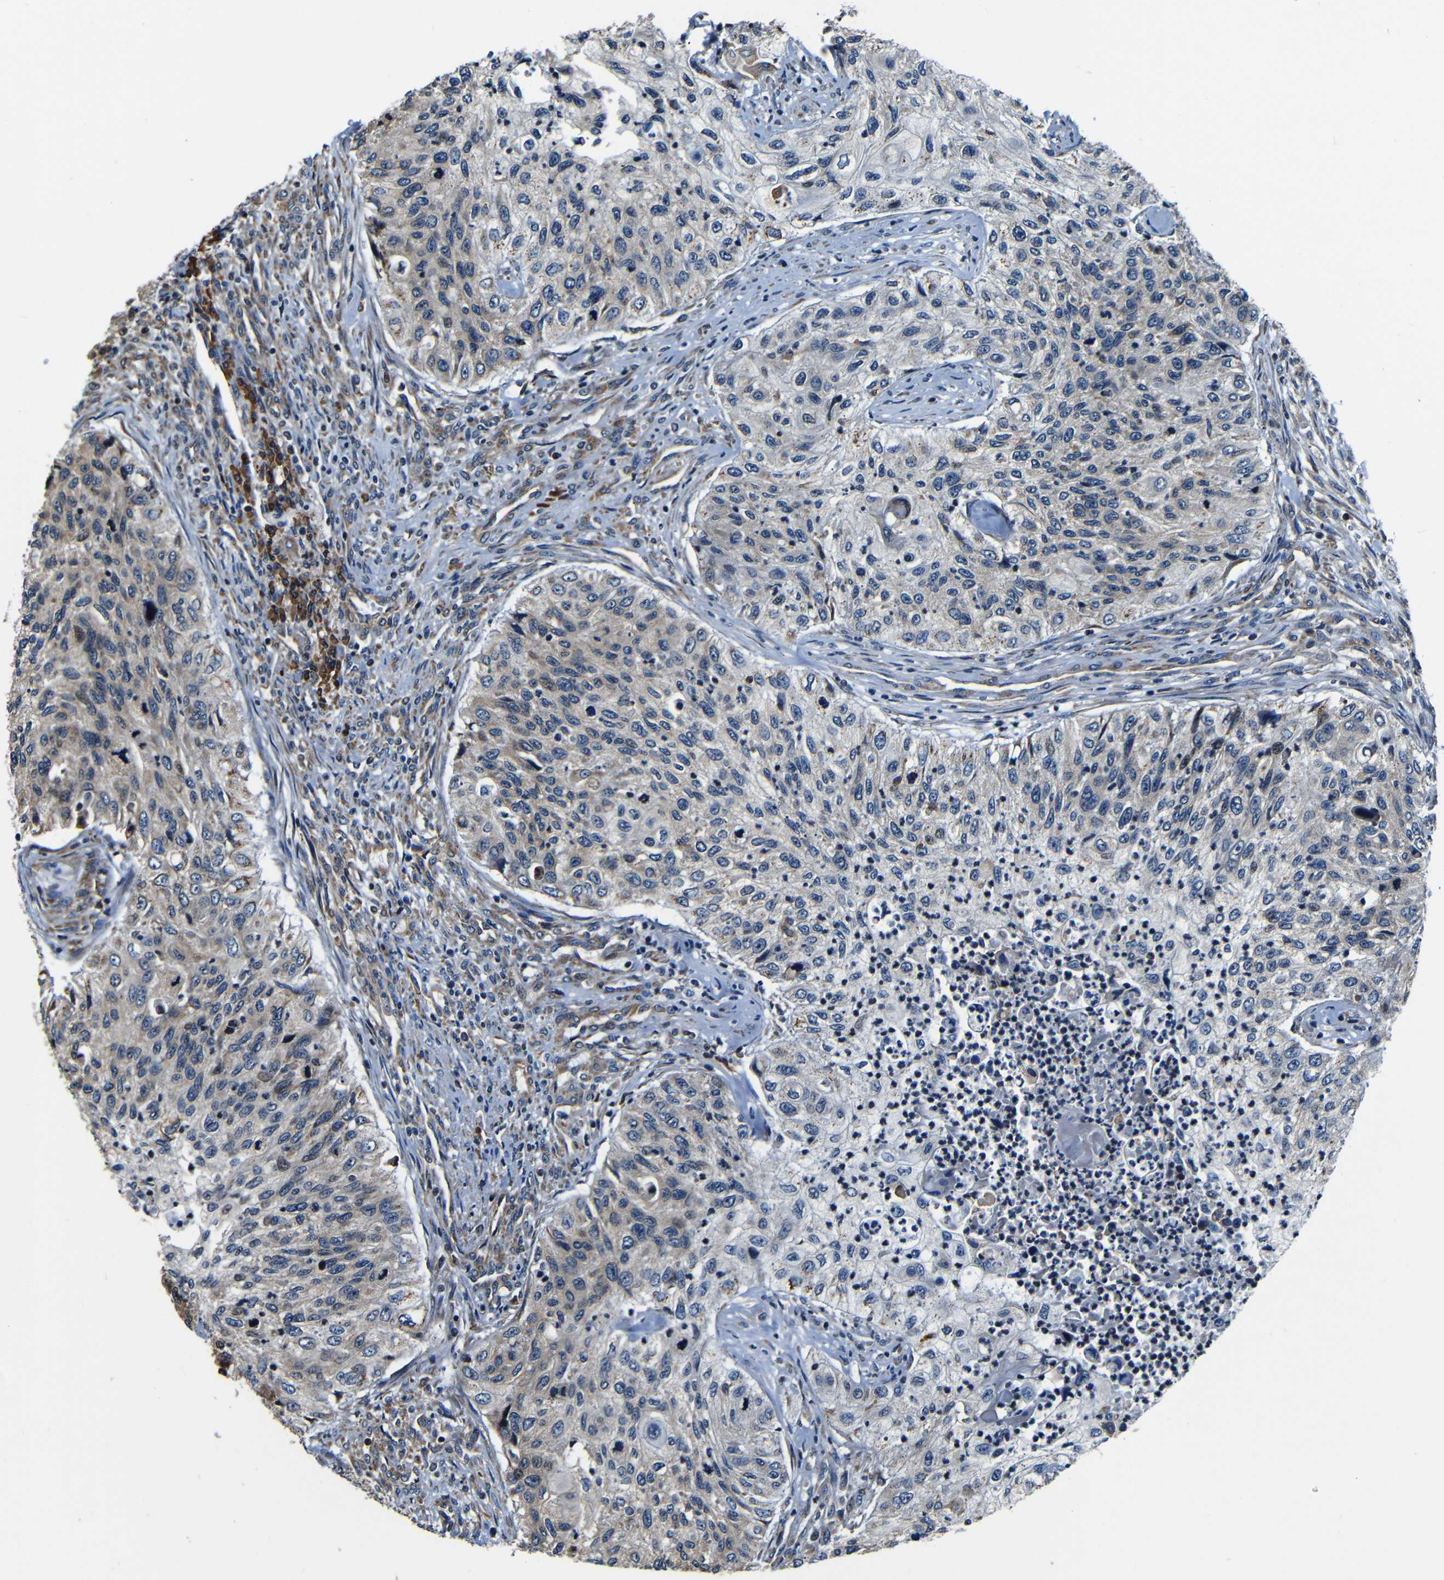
{"staining": {"intensity": "weak", "quantity": "25%-75%", "location": "cytoplasmic/membranous"}, "tissue": "urothelial cancer", "cell_type": "Tumor cells", "image_type": "cancer", "snomed": [{"axis": "morphology", "description": "Urothelial carcinoma, High grade"}, {"axis": "topography", "description": "Urinary bladder"}], "caption": "Protein staining displays weak cytoplasmic/membranous positivity in approximately 25%-75% of tumor cells in urothelial carcinoma (high-grade).", "gene": "NCBP3", "patient": {"sex": "female", "age": 60}}